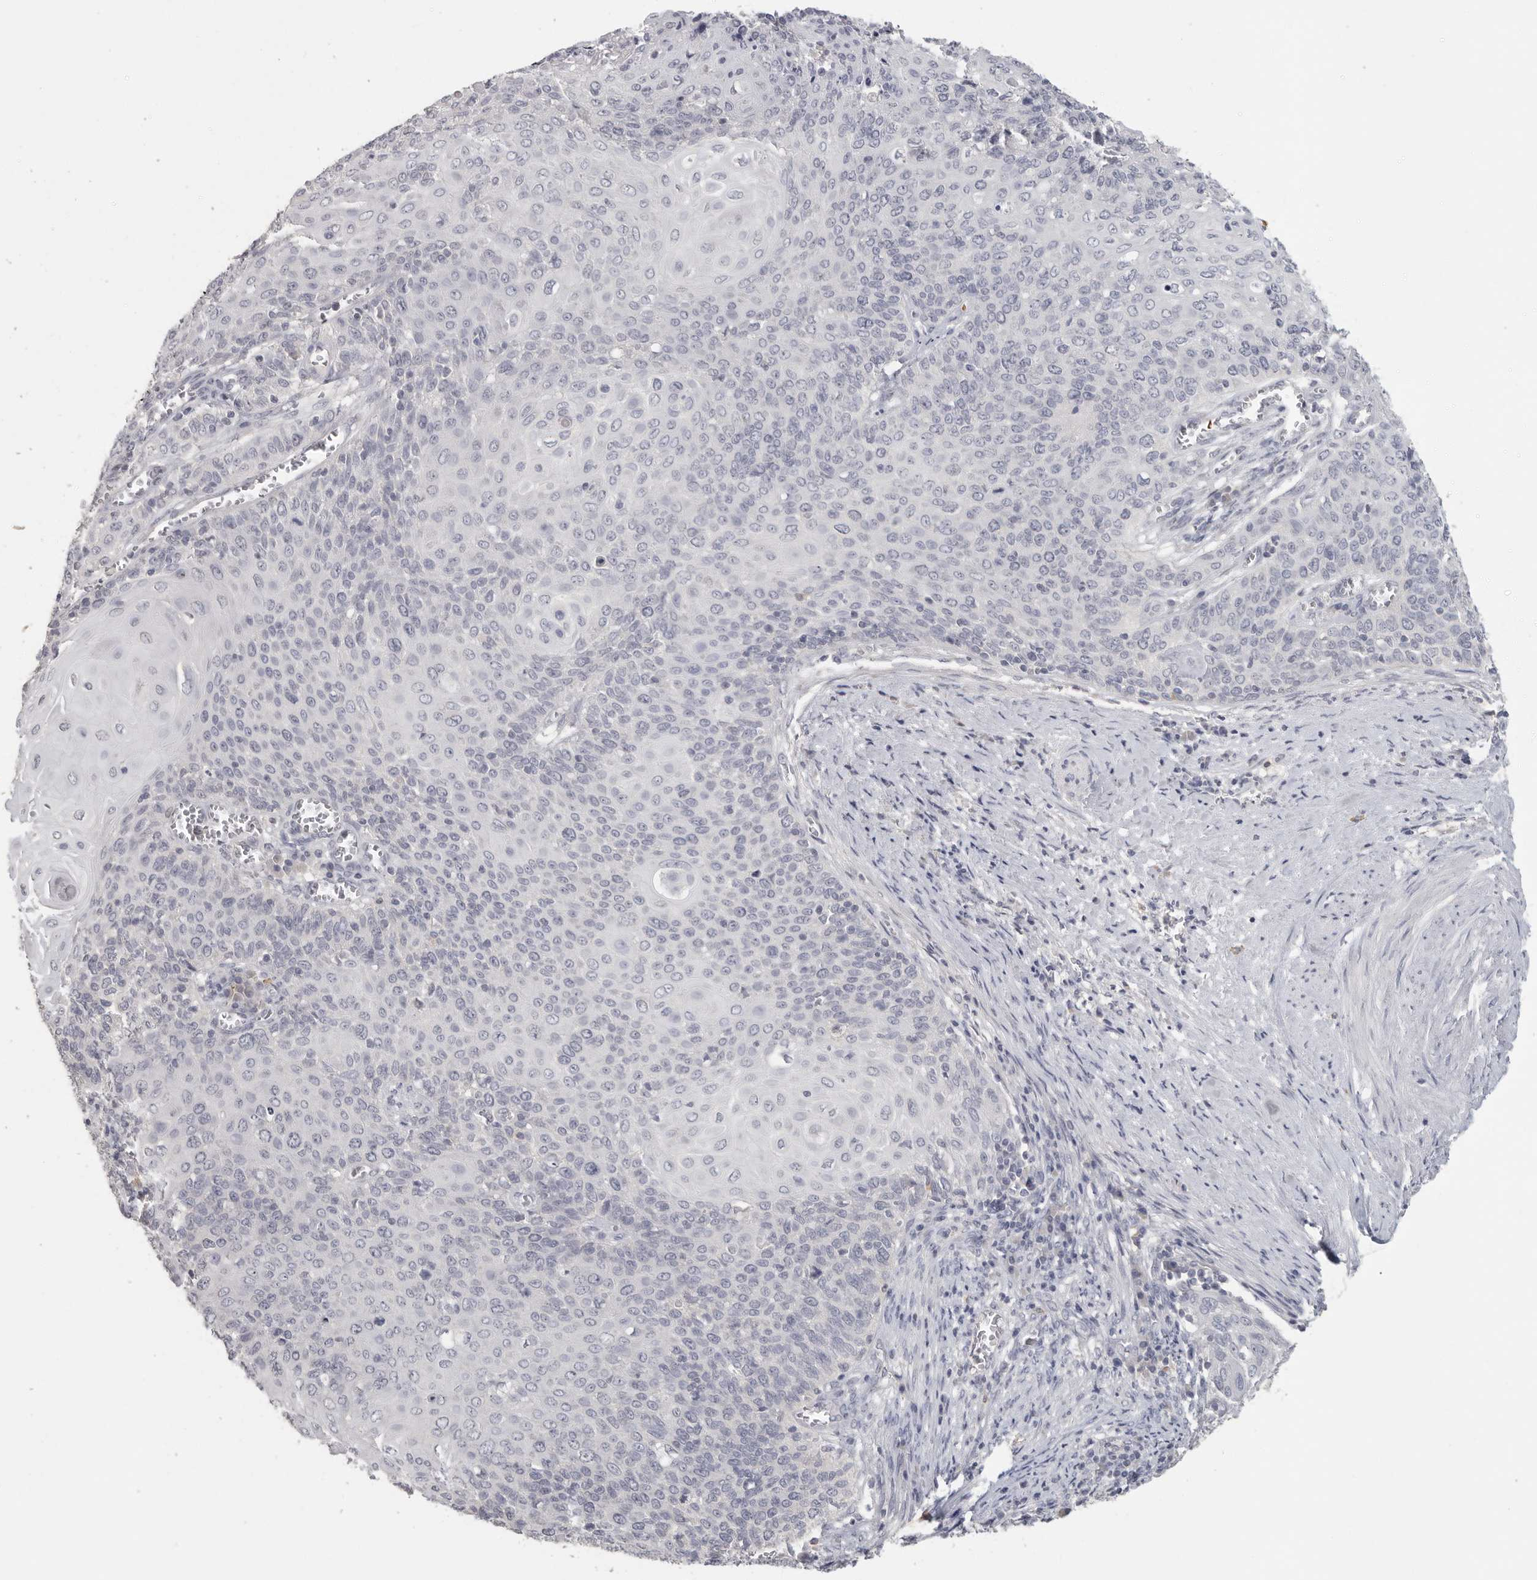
{"staining": {"intensity": "negative", "quantity": "none", "location": "none"}, "tissue": "cervical cancer", "cell_type": "Tumor cells", "image_type": "cancer", "snomed": [{"axis": "morphology", "description": "Squamous cell carcinoma, NOS"}, {"axis": "topography", "description": "Cervix"}], "caption": "High power microscopy image of an immunohistochemistry micrograph of squamous cell carcinoma (cervical), revealing no significant positivity in tumor cells. (DAB (3,3'-diaminobenzidine) immunohistochemistry visualized using brightfield microscopy, high magnification).", "gene": "DNAJC11", "patient": {"sex": "female", "age": 39}}